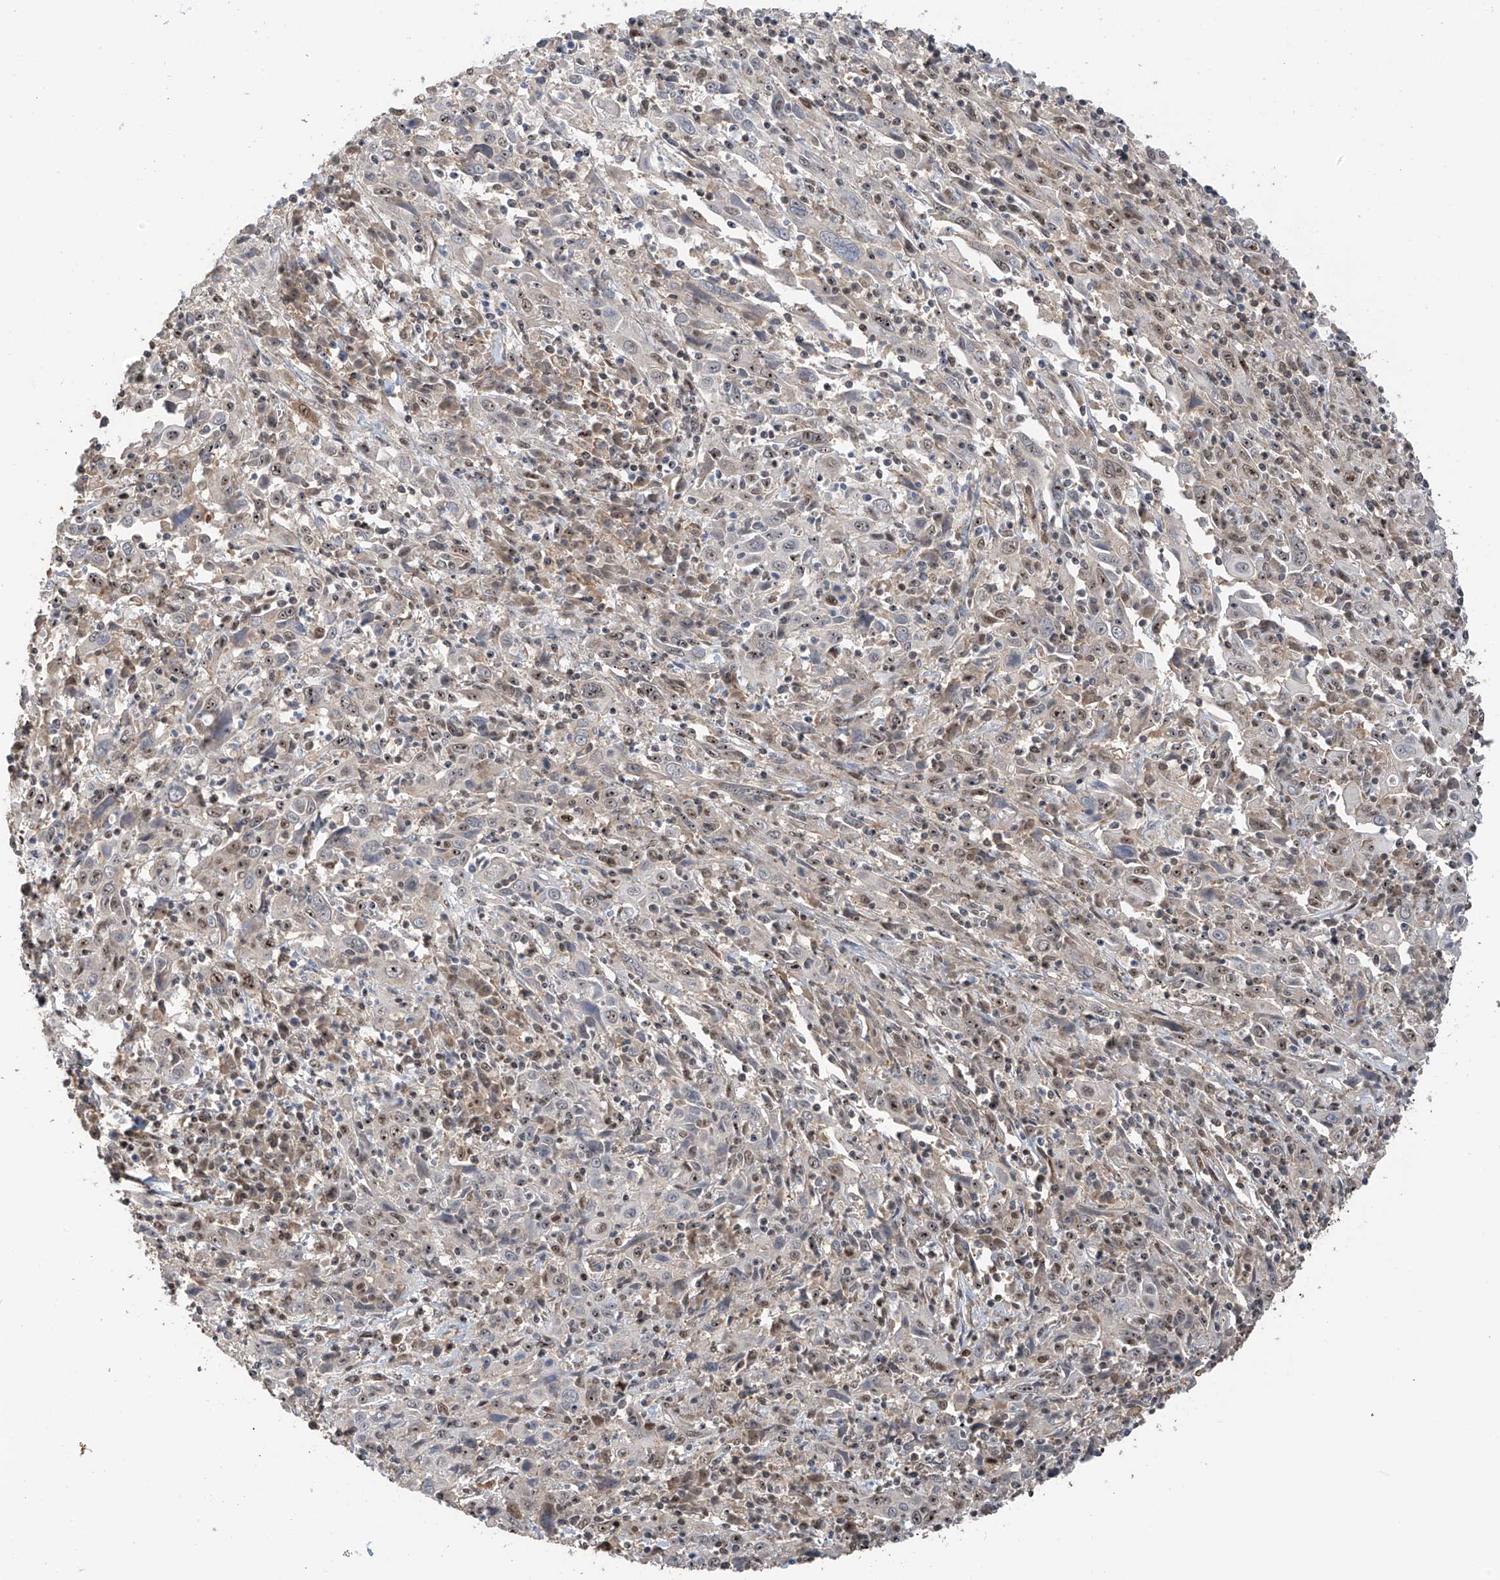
{"staining": {"intensity": "weak", "quantity": "<25%", "location": "nuclear"}, "tissue": "cervical cancer", "cell_type": "Tumor cells", "image_type": "cancer", "snomed": [{"axis": "morphology", "description": "Squamous cell carcinoma, NOS"}, {"axis": "topography", "description": "Cervix"}], "caption": "Tumor cells show no significant expression in squamous cell carcinoma (cervical).", "gene": "C1orf131", "patient": {"sex": "female", "age": 46}}